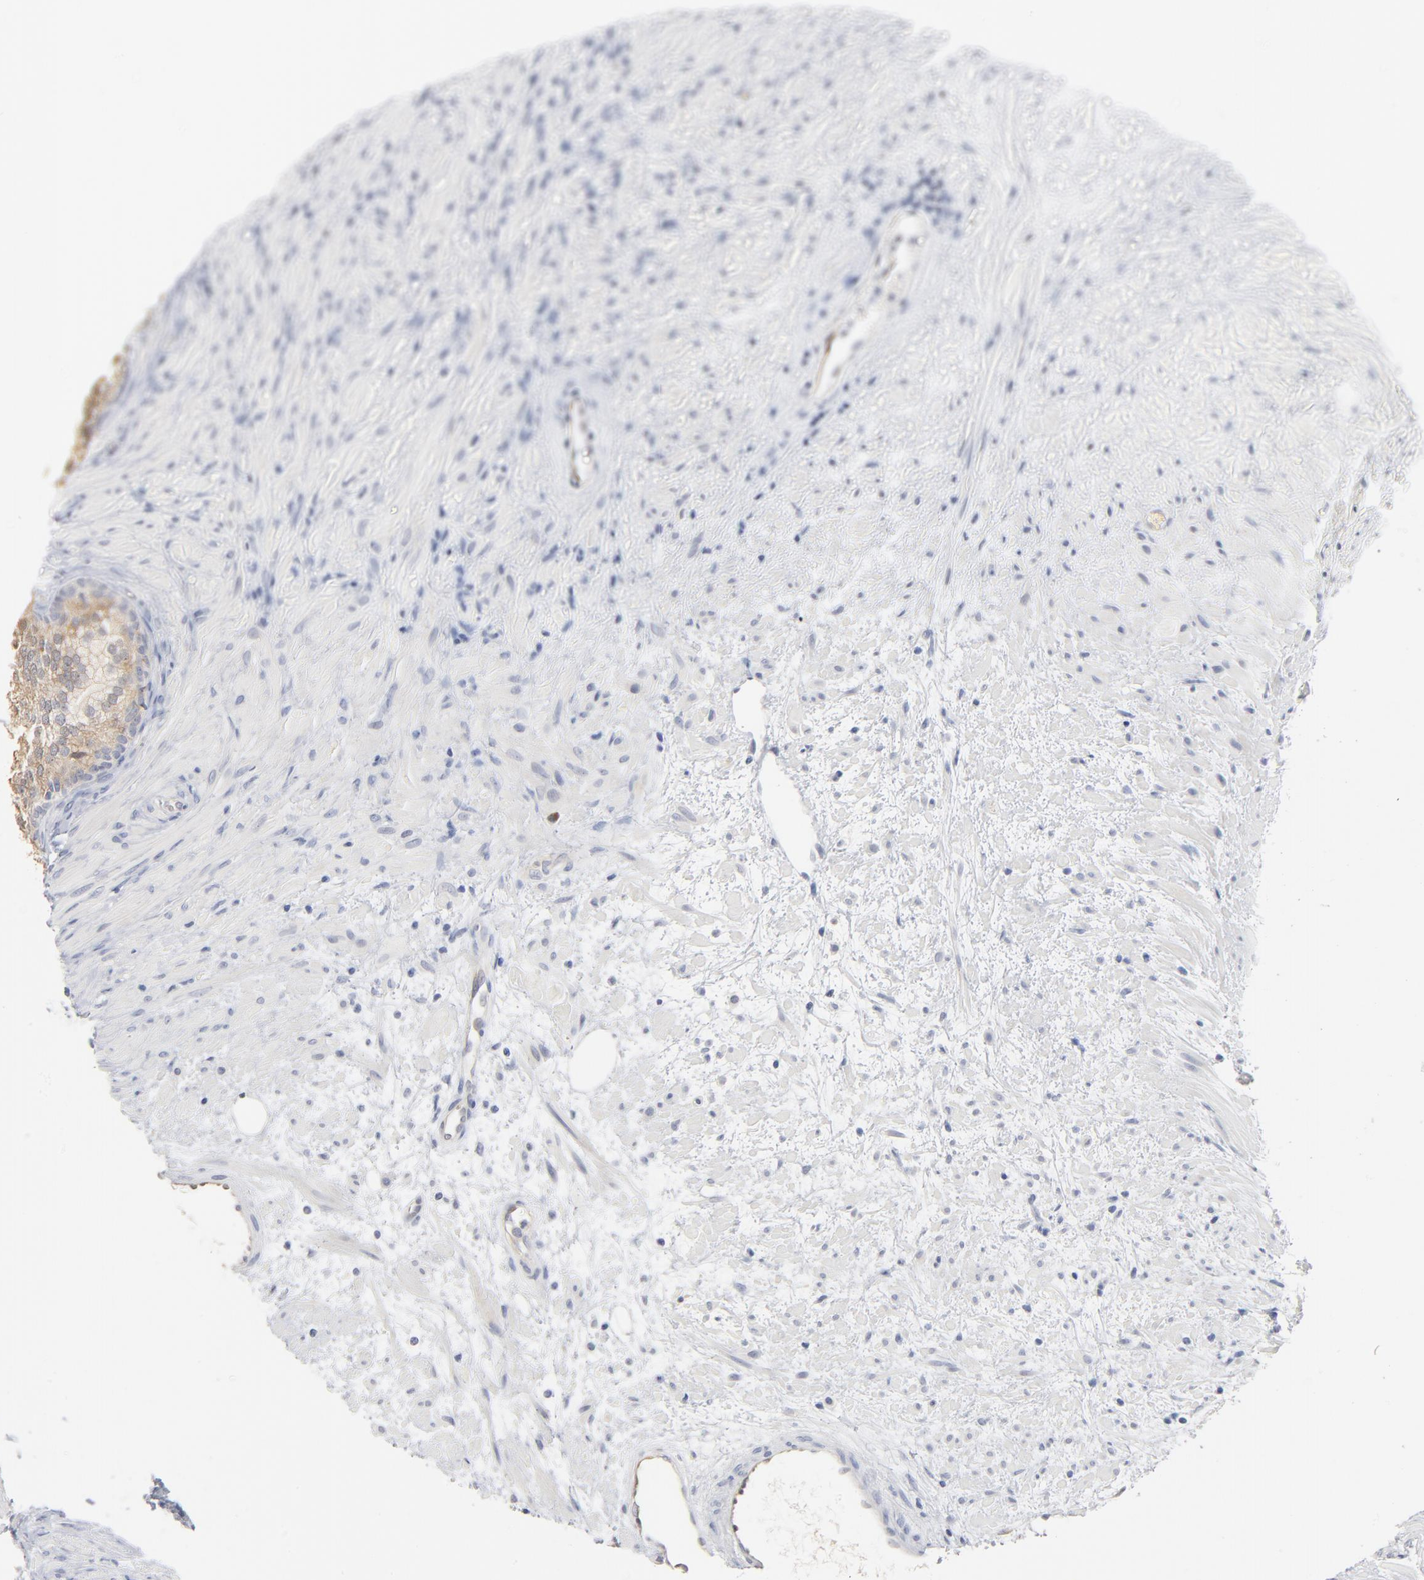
{"staining": {"intensity": "weak", "quantity": "25%-75%", "location": "cytoplasmic/membranous"}, "tissue": "prostate", "cell_type": "Glandular cells", "image_type": "normal", "snomed": [{"axis": "morphology", "description": "Normal tissue, NOS"}, {"axis": "topography", "description": "Prostate"}], "caption": "Glandular cells demonstrate low levels of weak cytoplasmic/membranous positivity in about 25%-75% of cells in normal prostate. Using DAB (3,3'-diaminobenzidine) (brown) and hematoxylin (blue) stains, captured at high magnification using brightfield microscopy.", "gene": "EPCAM", "patient": {"sex": "male", "age": 76}}